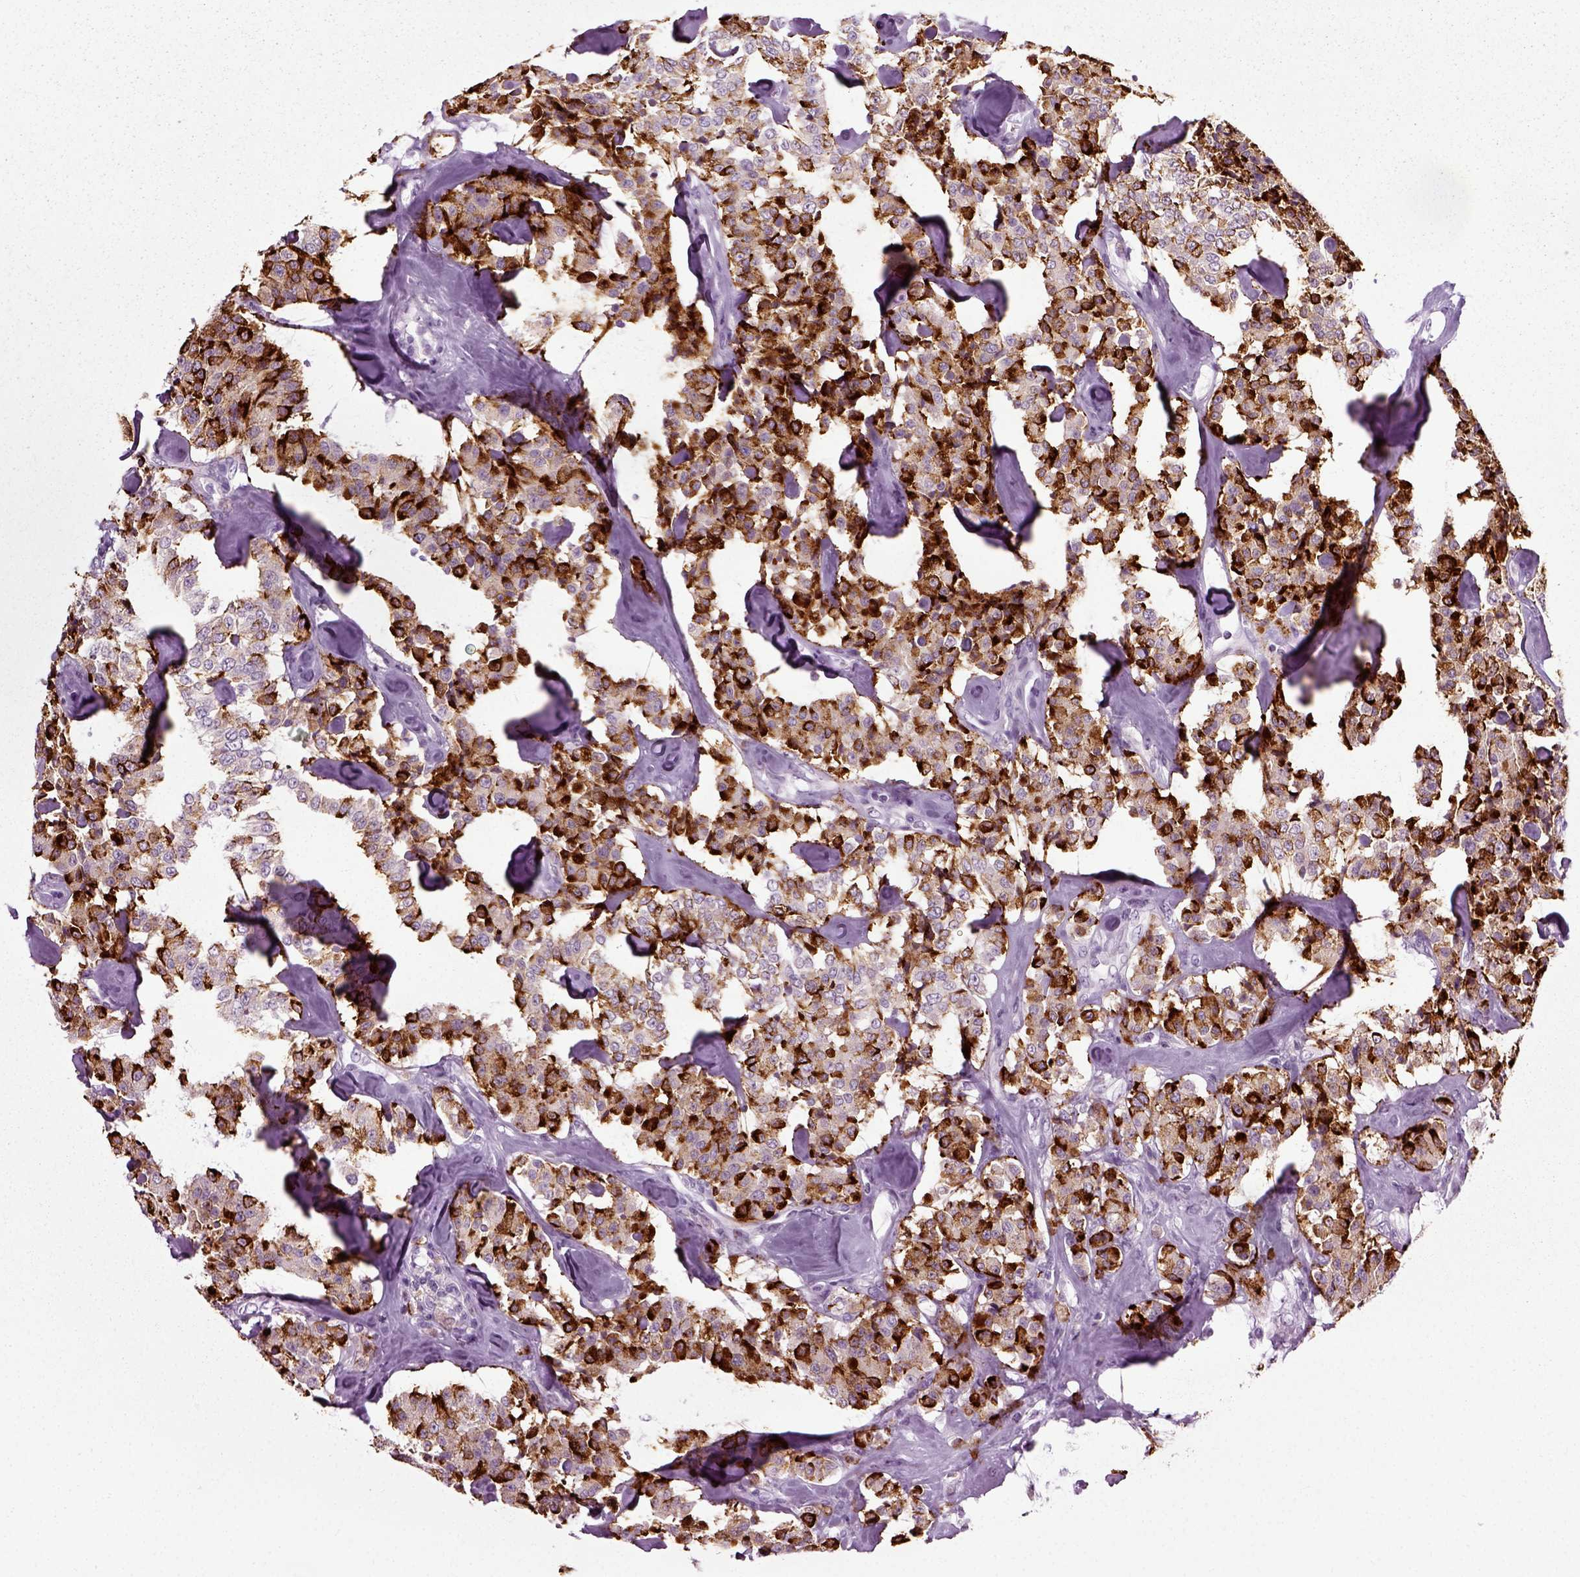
{"staining": {"intensity": "strong", "quantity": ">75%", "location": "cytoplasmic/membranous"}, "tissue": "carcinoid", "cell_type": "Tumor cells", "image_type": "cancer", "snomed": [{"axis": "morphology", "description": "Carcinoid, malignant, NOS"}, {"axis": "topography", "description": "Pancreas"}], "caption": "A brown stain shows strong cytoplasmic/membranous positivity of a protein in carcinoid (malignant) tumor cells.", "gene": "SCG5", "patient": {"sex": "male", "age": 41}}